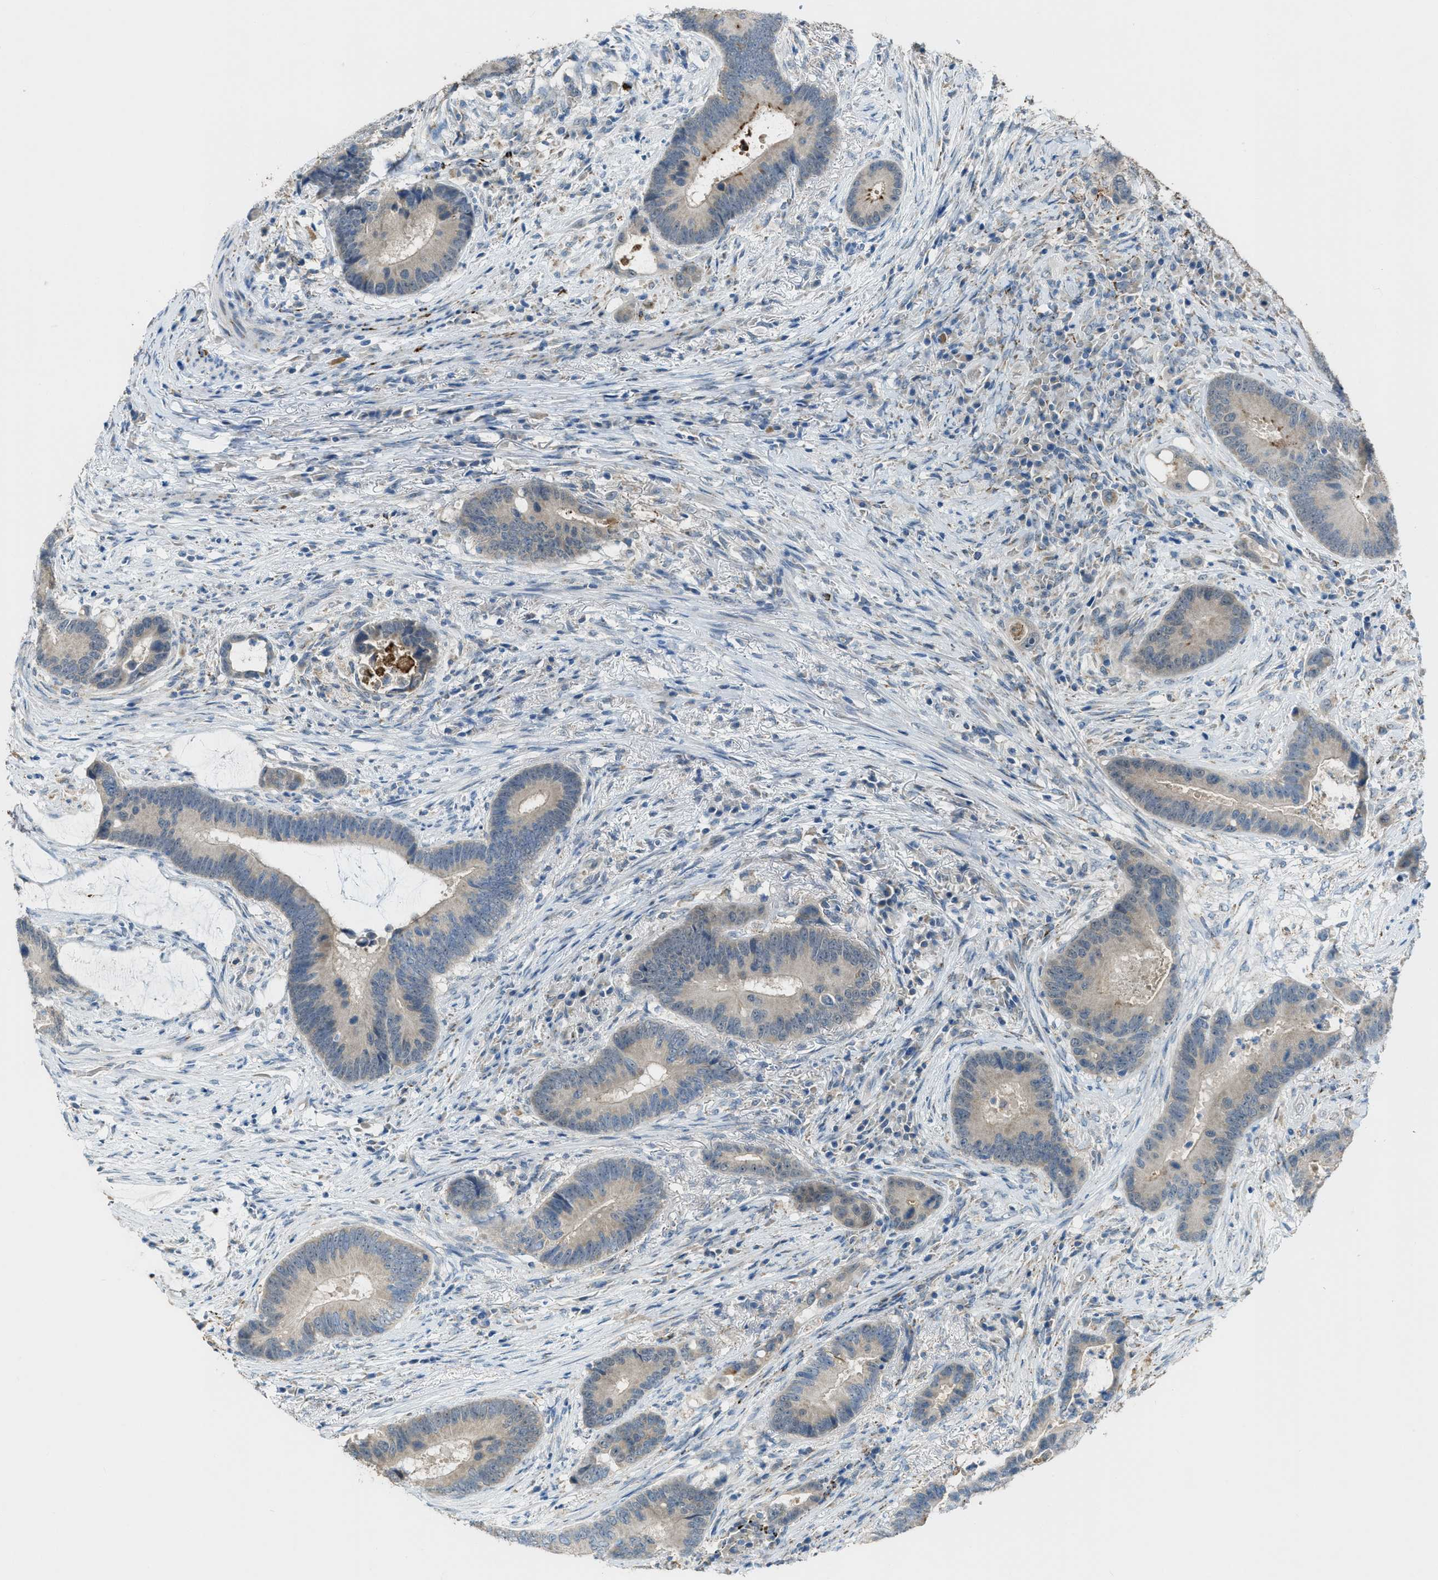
{"staining": {"intensity": "negative", "quantity": "none", "location": "none"}, "tissue": "colorectal cancer", "cell_type": "Tumor cells", "image_type": "cancer", "snomed": [{"axis": "morphology", "description": "Adenocarcinoma, NOS"}, {"axis": "topography", "description": "Rectum"}], "caption": "Colorectal cancer was stained to show a protein in brown. There is no significant positivity in tumor cells.", "gene": "CDON", "patient": {"sex": "female", "age": 89}}